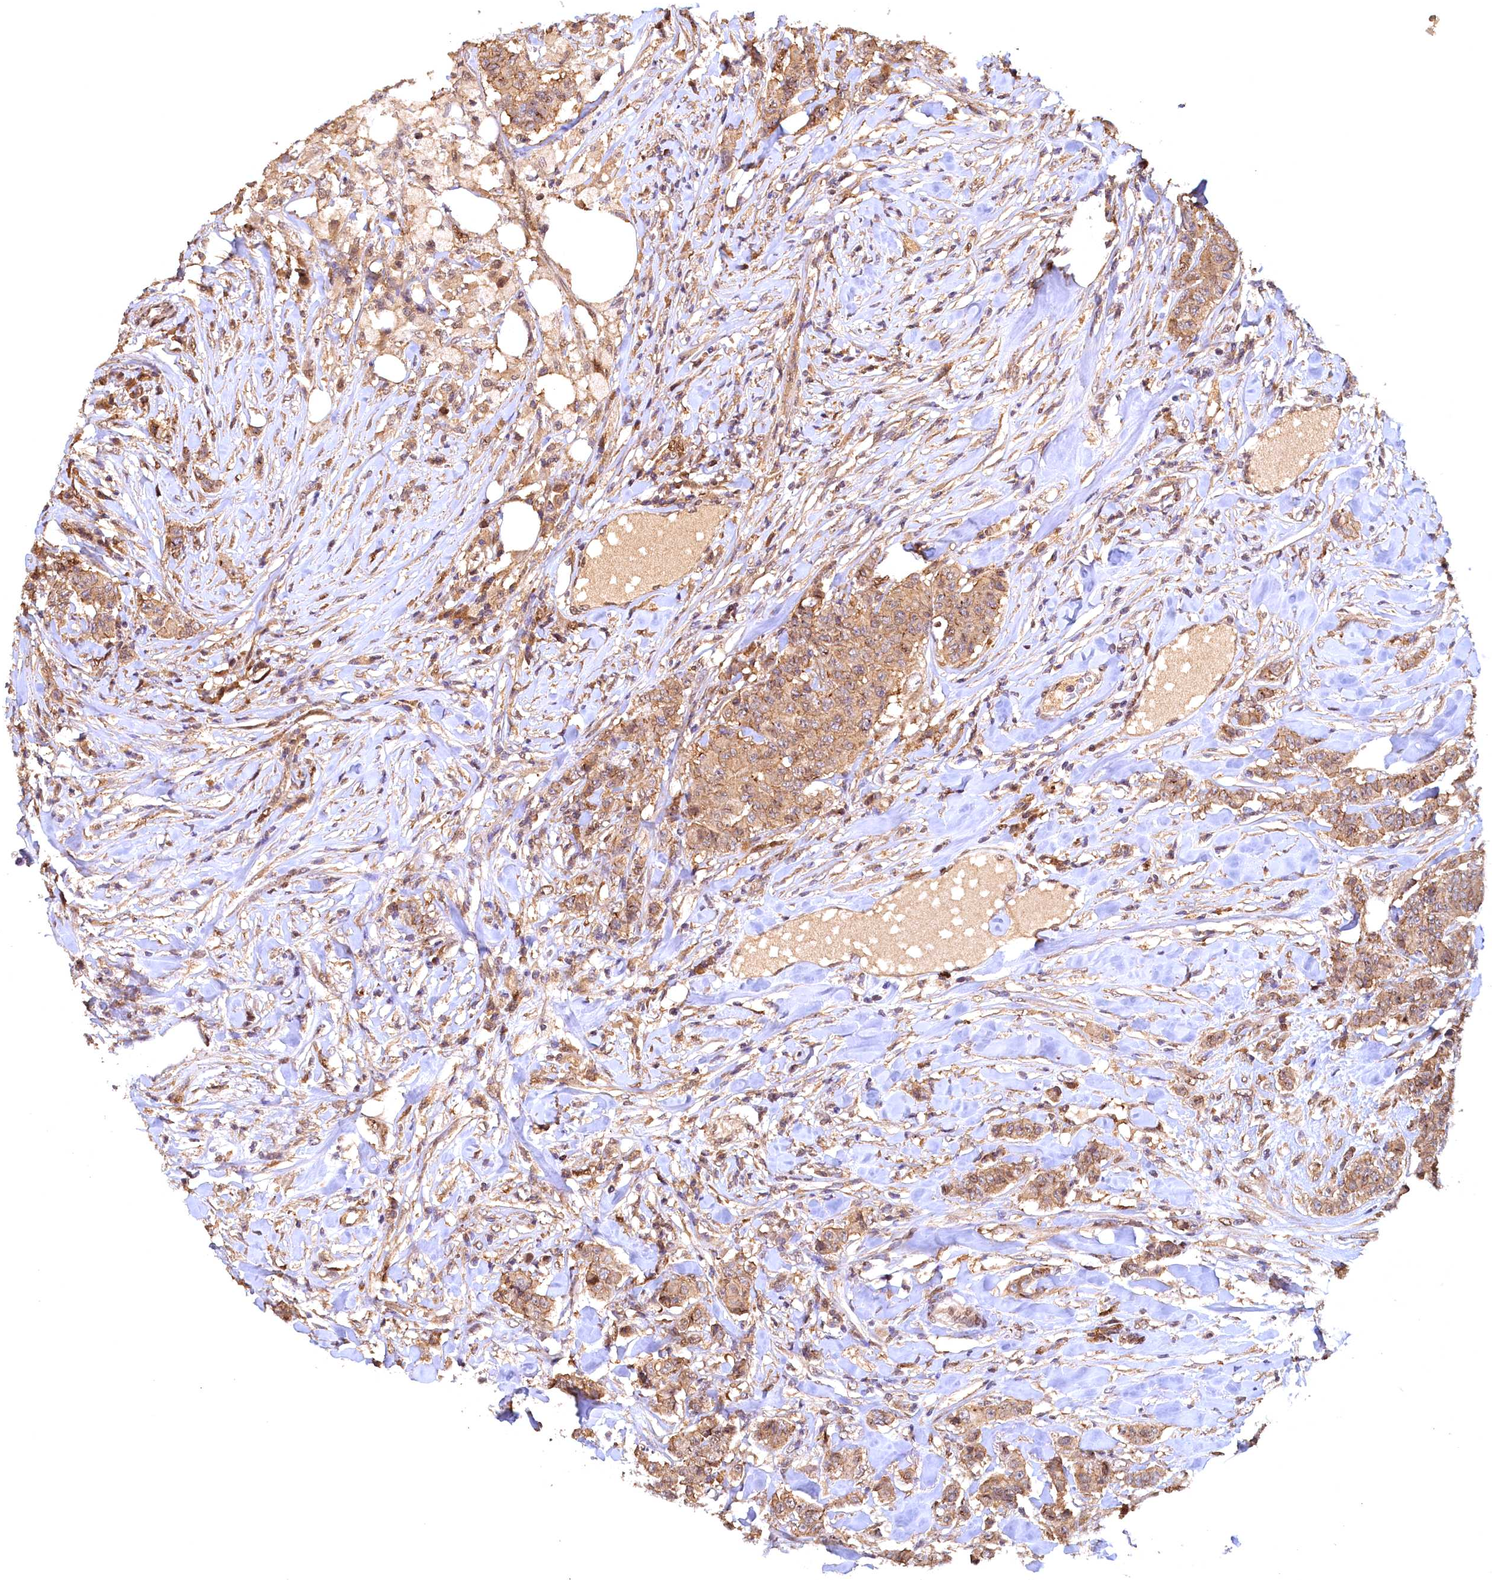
{"staining": {"intensity": "moderate", "quantity": ">75%", "location": "cytoplasmic/membranous"}, "tissue": "breast cancer", "cell_type": "Tumor cells", "image_type": "cancer", "snomed": [{"axis": "morphology", "description": "Duct carcinoma"}, {"axis": "topography", "description": "Breast"}], "caption": "Immunohistochemical staining of breast cancer (invasive ductal carcinoma) displays medium levels of moderate cytoplasmic/membranous positivity in approximately >75% of tumor cells. (brown staining indicates protein expression, while blue staining denotes nuclei).", "gene": "UBL7", "patient": {"sex": "female", "age": 40}}